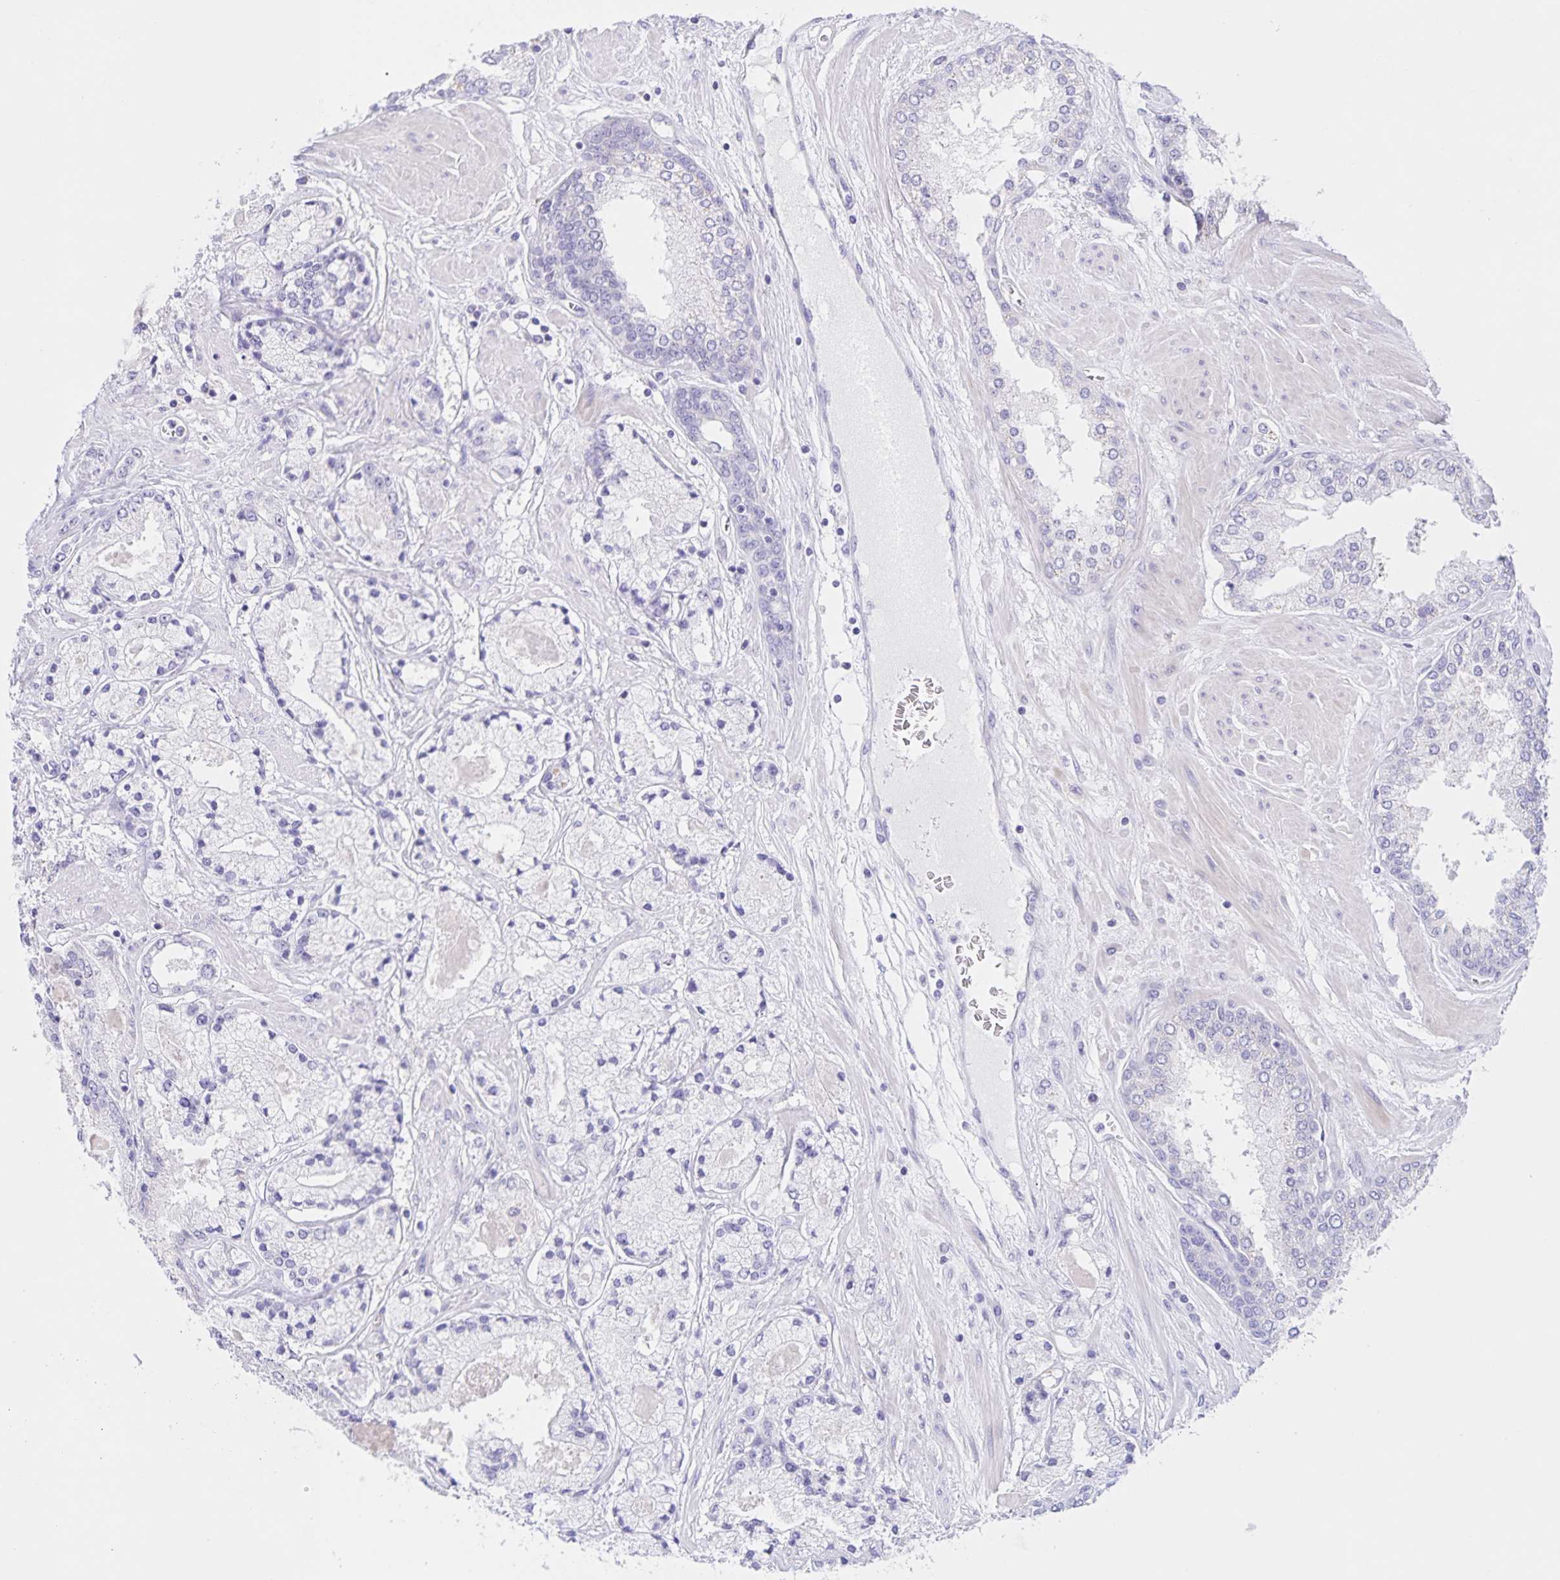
{"staining": {"intensity": "negative", "quantity": "none", "location": "none"}, "tissue": "prostate cancer", "cell_type": "Tumor cells", "image_type": "cancer", "snomed": [{"axis": "morphology", "description": "Adenocarcinoma, High grade"}, {"axis": "topography", "description": "Prostate"}], "caption": "Prostate cancer was stained to show a protein in brown. There is no significant expression in tumor cells.", "gene": "DMGDH", "patient": {"sex": "male", "age": 67}}